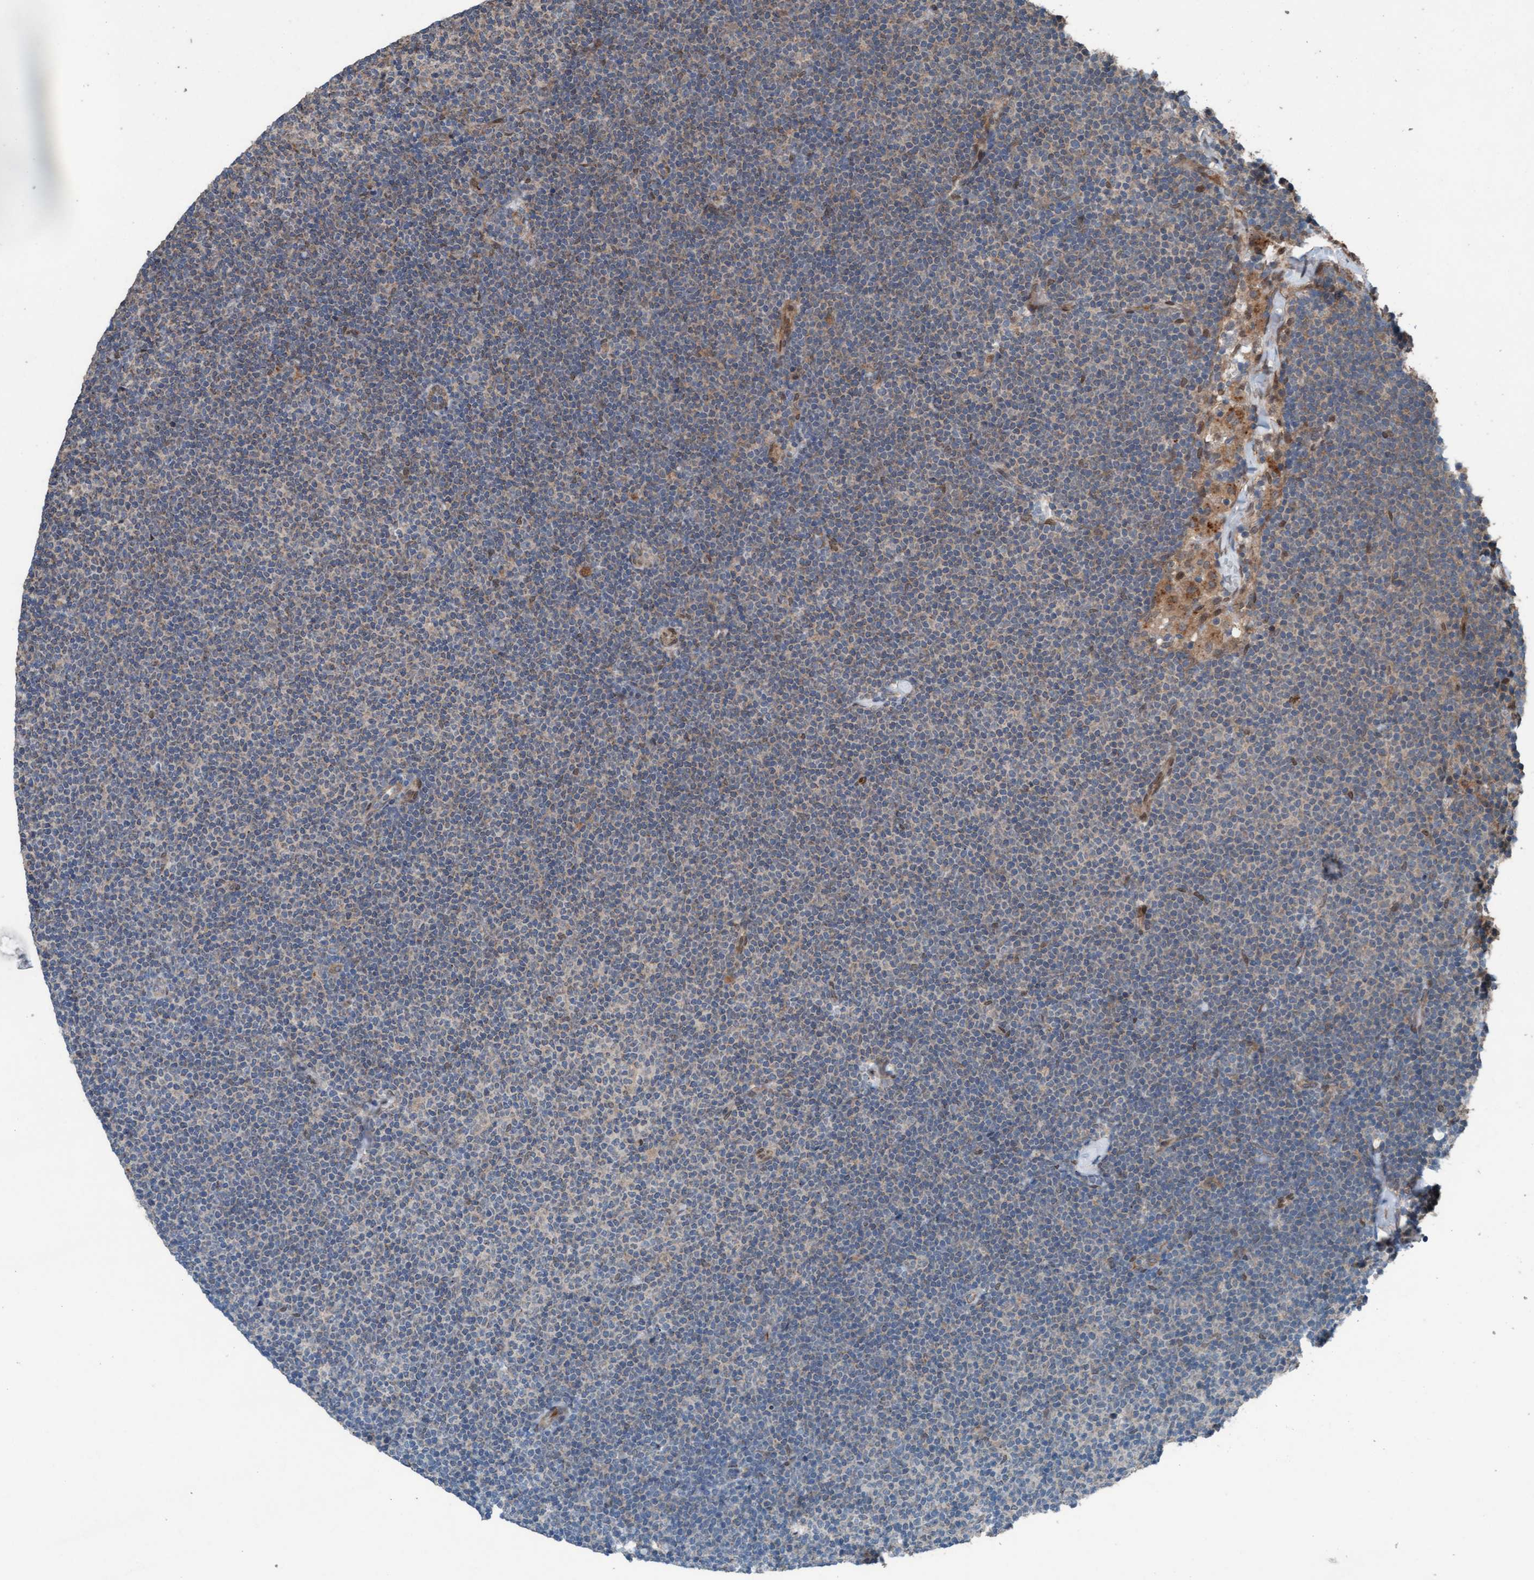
{"staining": {"intensity": "weak", "quantity": "<25%", "location": "cytoplasmic/membranous"}, "tissue": "lymphoma", "cell_type": "Tumor cells", "image_type": "cancer", "snomed": [{"axis": "morphology", "description": "Malignant lymphoma, non-Hodgkin's type, Low grade"}, {"axis": "topography", "description": "Lymph node"}], "caption": "A high-resolution histopathology image shows IHC staining of lymphoma, which shows no significant staining in tumor cells. Nuclei are stained in blue.", "gene": "PLXNB2", "patient": {"sex": "female", "age": 53}}